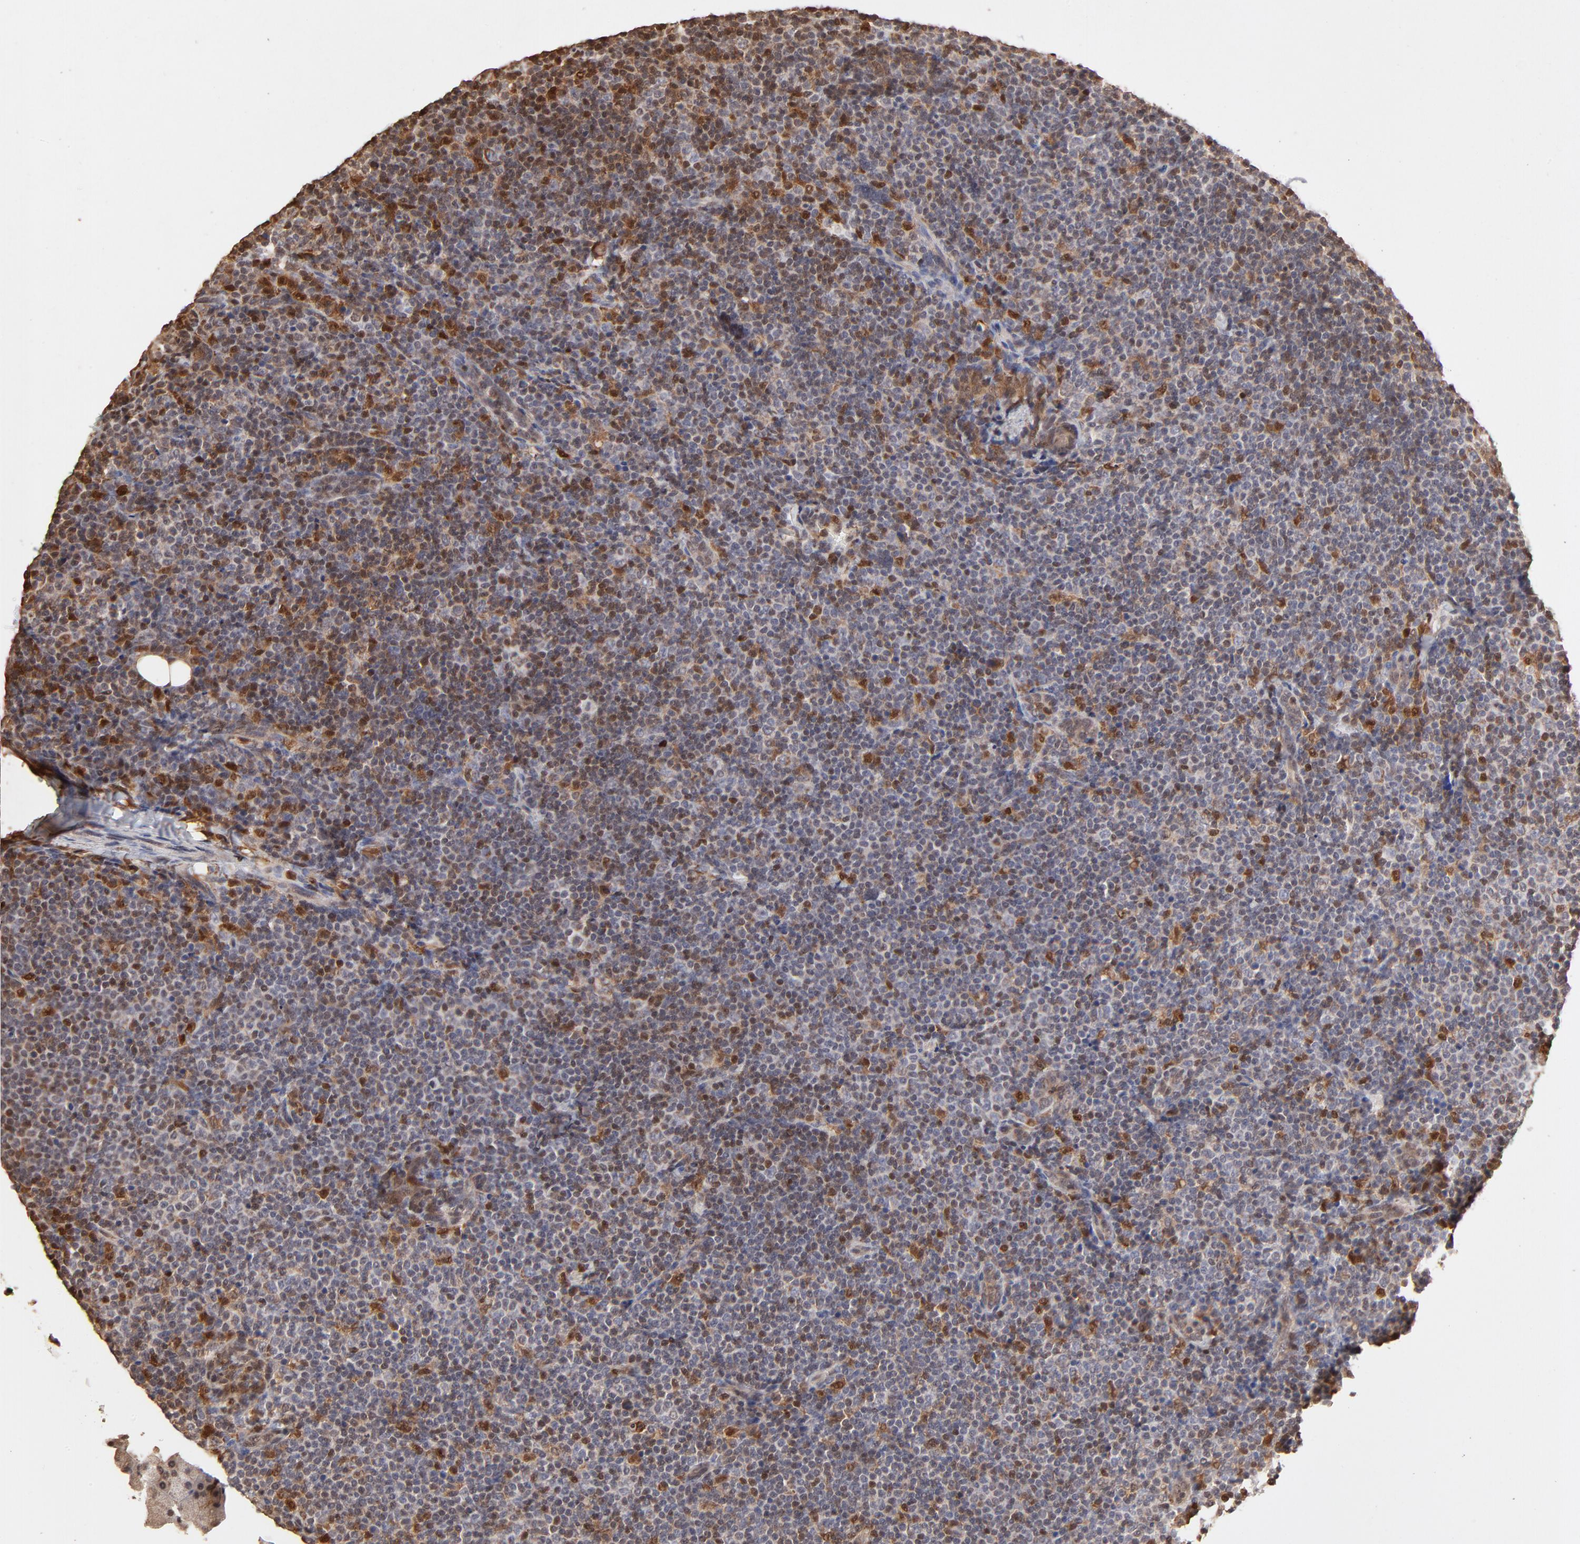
{"staining": {"intensity": "moderate", "quantity": "<25%", "location": "cytoplasmic/membranous,nuclear"}, "tissue": "lymph node", "cell_type": "Germinal center cells", "image_type": "normal", "snomed": [{"axis": "morphology", "description": "Normal tissue, NOS"}, {"axis": "morphology", "description": "Uncertain malignant potential"}, {"axis": "topography", "description": "Lymph node"}, {"axis": "topography", "description": "Salivary gland, NOS"}], "caption": "Immunohistochemistry staining of normal lymph node, which demonstrates low levels of moderate cytoplasmic/membranous,nuclear expression in about <25% of germinal center cells indicating moderate cytoplasmic/membranous,nuclear protein expression. The staining was performed using DAB (brown) for protein detection and nuclei were counterstained in hematoxylin (blue).", "gene": "CASP1", "patient": {"sex": "female", "age": 51}}